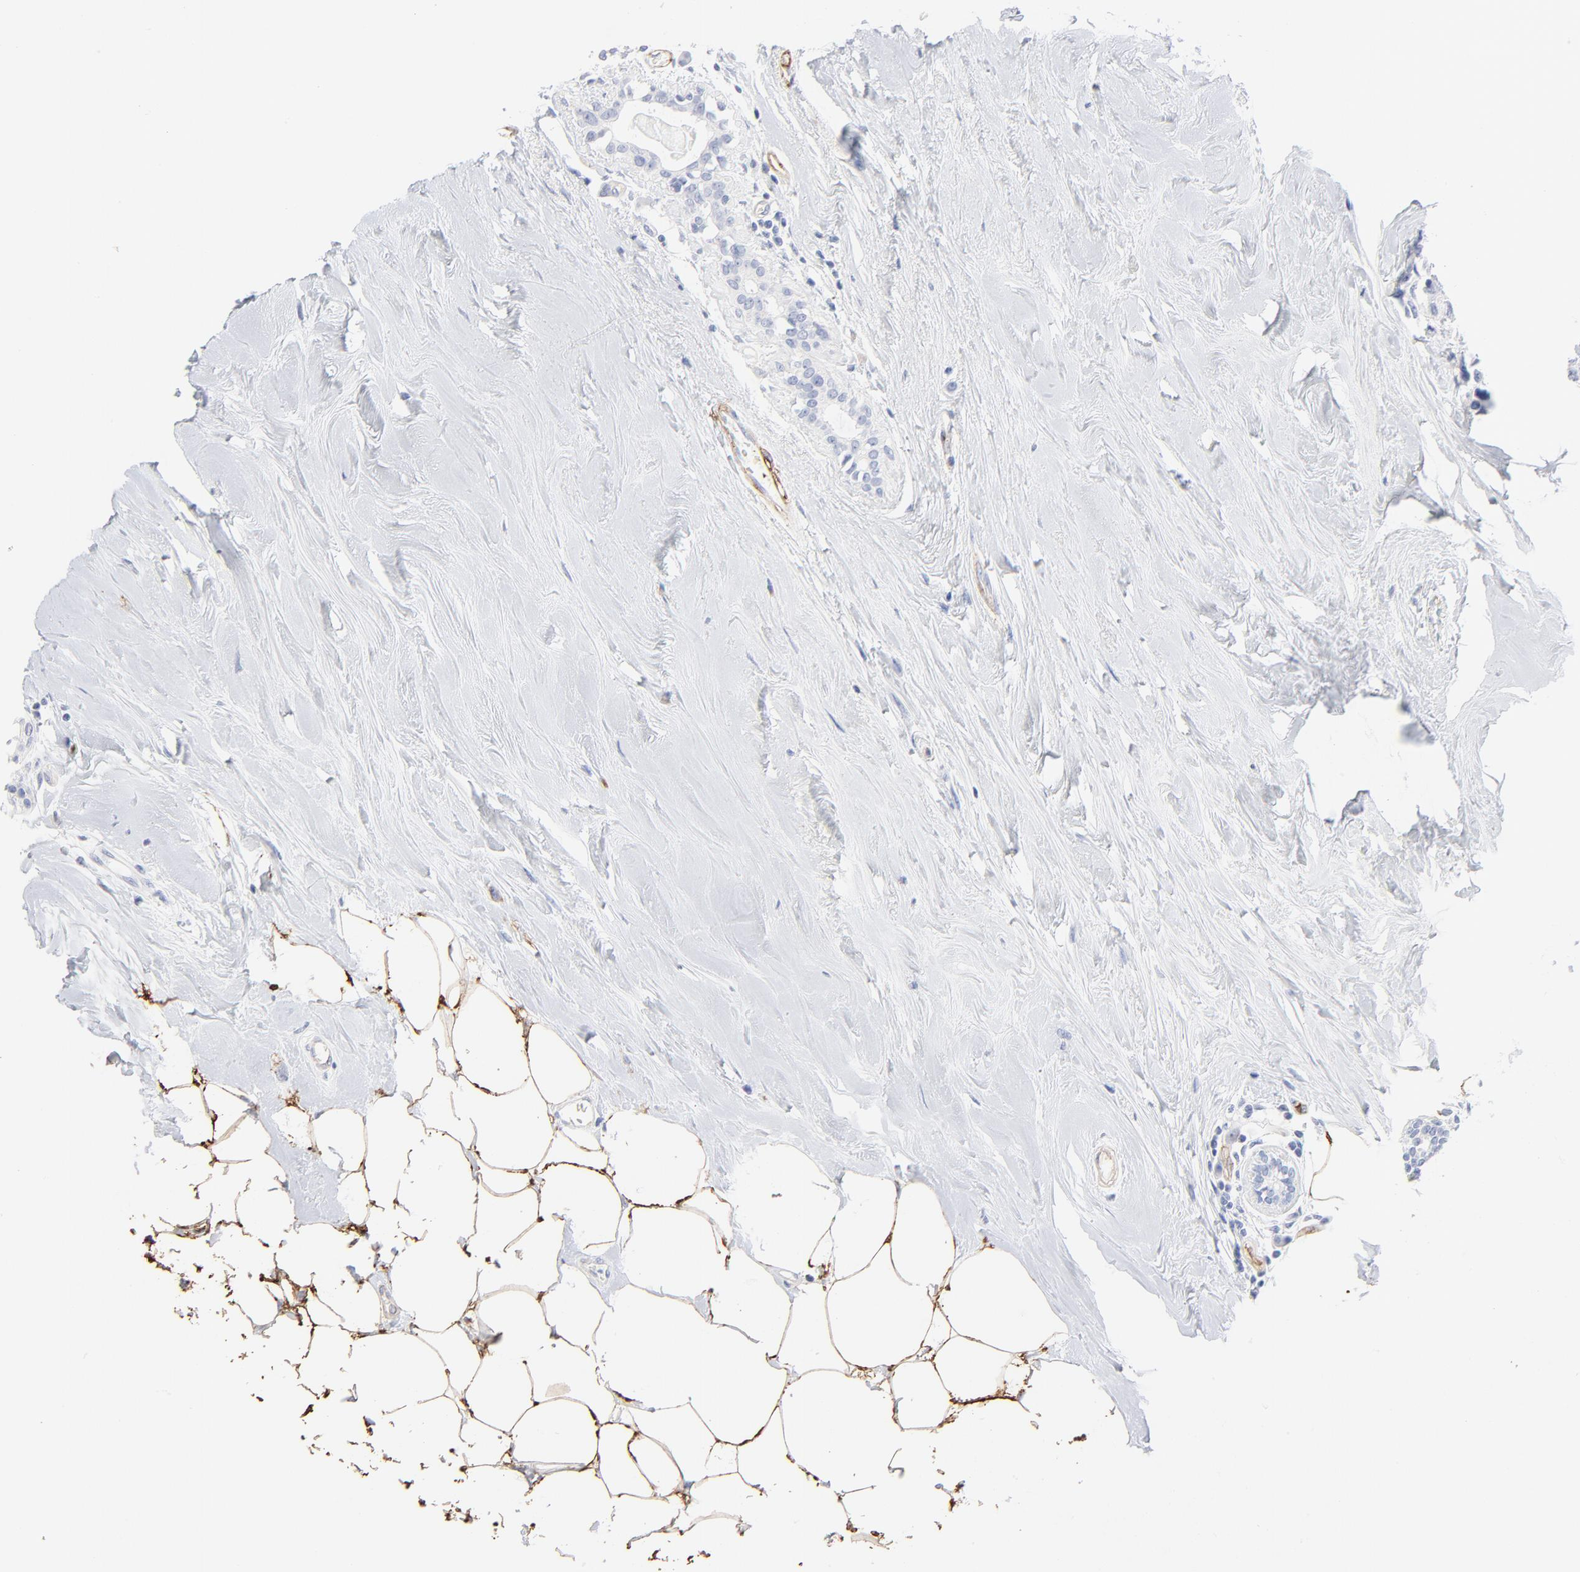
{"staining": {"intensity": "negative", "quantity": "none", "location": "none"}, "tissue": "breast cancer", "cell_type": "Tumor cells", "image_type": "cancer", "snomed": [{"axis": "morphology", "description": "Duct carcinoma"}, {"axis": "topography", "description": "Breast"}], "caption": "A high-resolution micrograph shows IHC staining of breast invasive ductal carcinoma, which demonstrates no significant expression in tumor cells. (DAB immunohistochemistry with hematoxylin counter stain).", "gene": "AGTR1", "patient": {"sex": "female", "age": 51}}